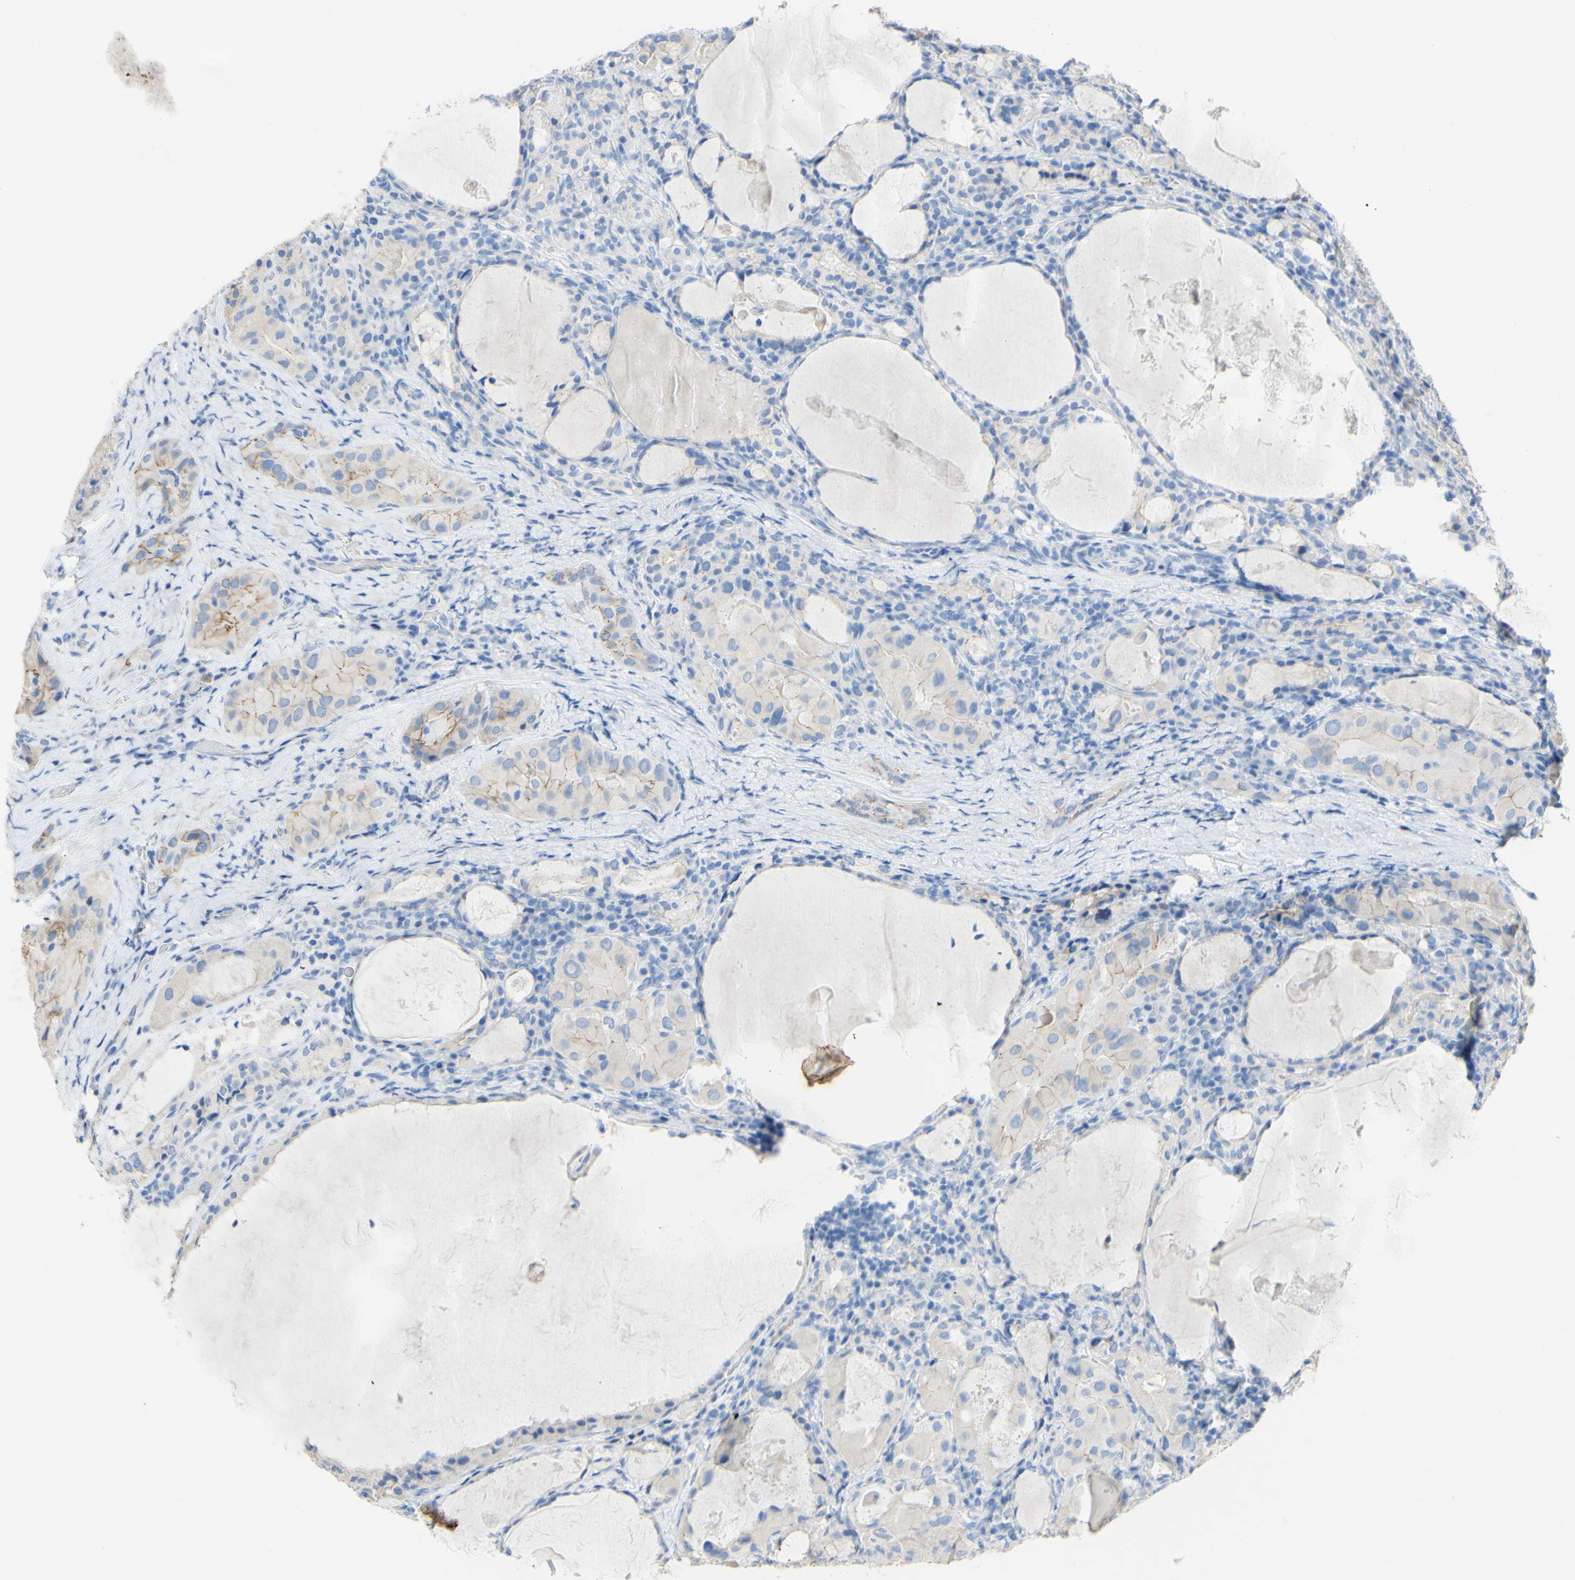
{"staining": {"intensity": "moderate", "quantity": "<25%", "location": "cytoplasmic/membranous"}, "tissue": "thyroid cancer", "cell_type": "Tumor cells", "image_type": "cancer", "snomed": [{"axis": "morphology", "description": "Papillary adenocarcinoma, NOS"}, {"axis": "topography", "description": "Thyroid gland"}], "caption": "Thyroid cancer (papillary adenocarcinoma) was stained to show a protein in brown. There is low levels of moderate cytoplasmic/membranous staining in approximately <25% of tumor cells. The protein of interest is shown in brown color, while the nuclei are stained blue.", "gene": "DSC2", "patient": {"sex": "female", "age": 42}}